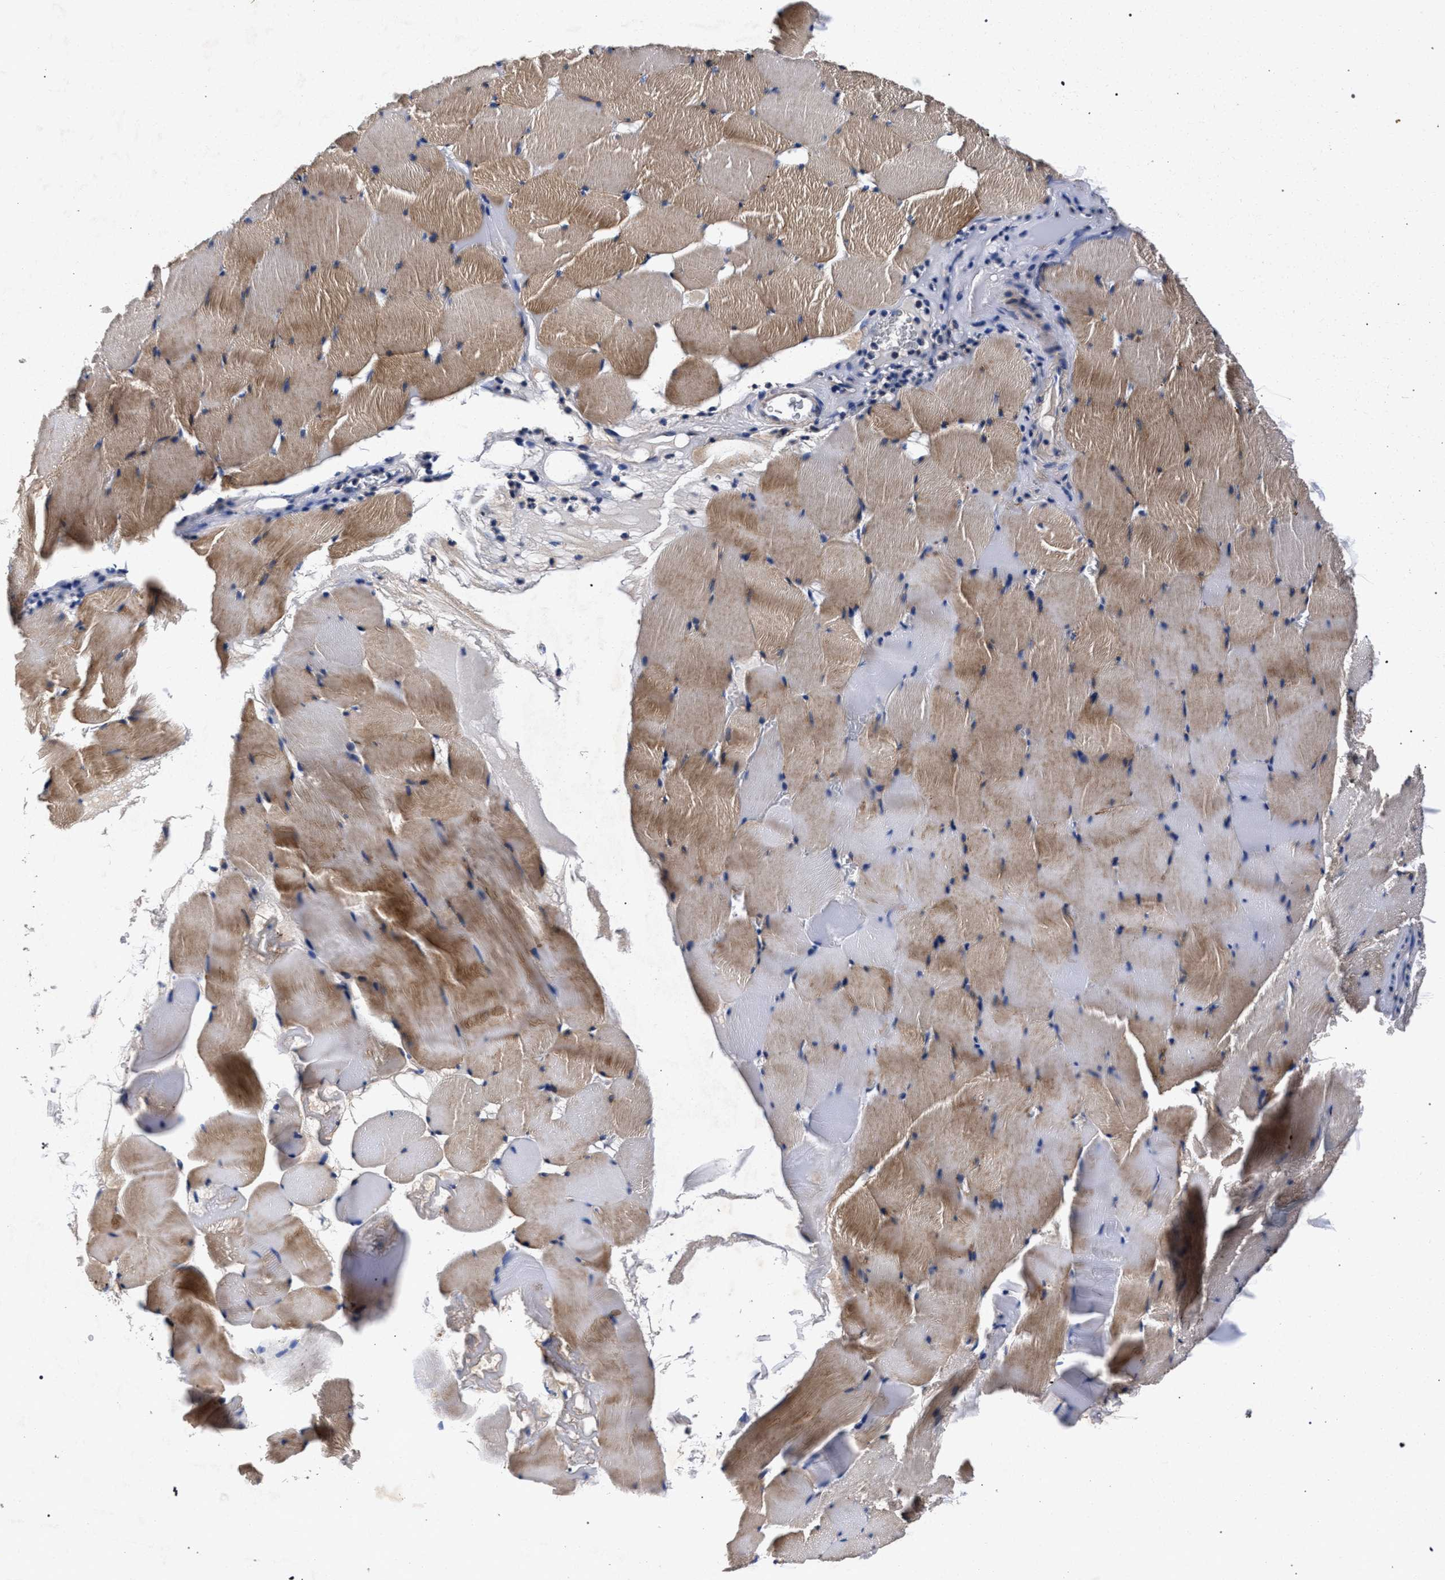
{"staining": {"intensity": "moderate", "quantity": ">75%", "location": "cytoplasmic/membranous"}, "tissue": "skeletal muscle", "cell_type": "Myocytes", "image_type": "normal", "snomed": [{"axis": "morphology", "description": "Normal tissue, NOS"}, {"axis": "topography", "description": "Skeletal muscle"}], "caption": "IHC of unremarkable skeletal muscle displays medium levels of moderate cytoplasmic/membranous staining in about >75% of myocytes.", "gene": "HSD17B14", "patient": {"sex": "male", "age": 62}}